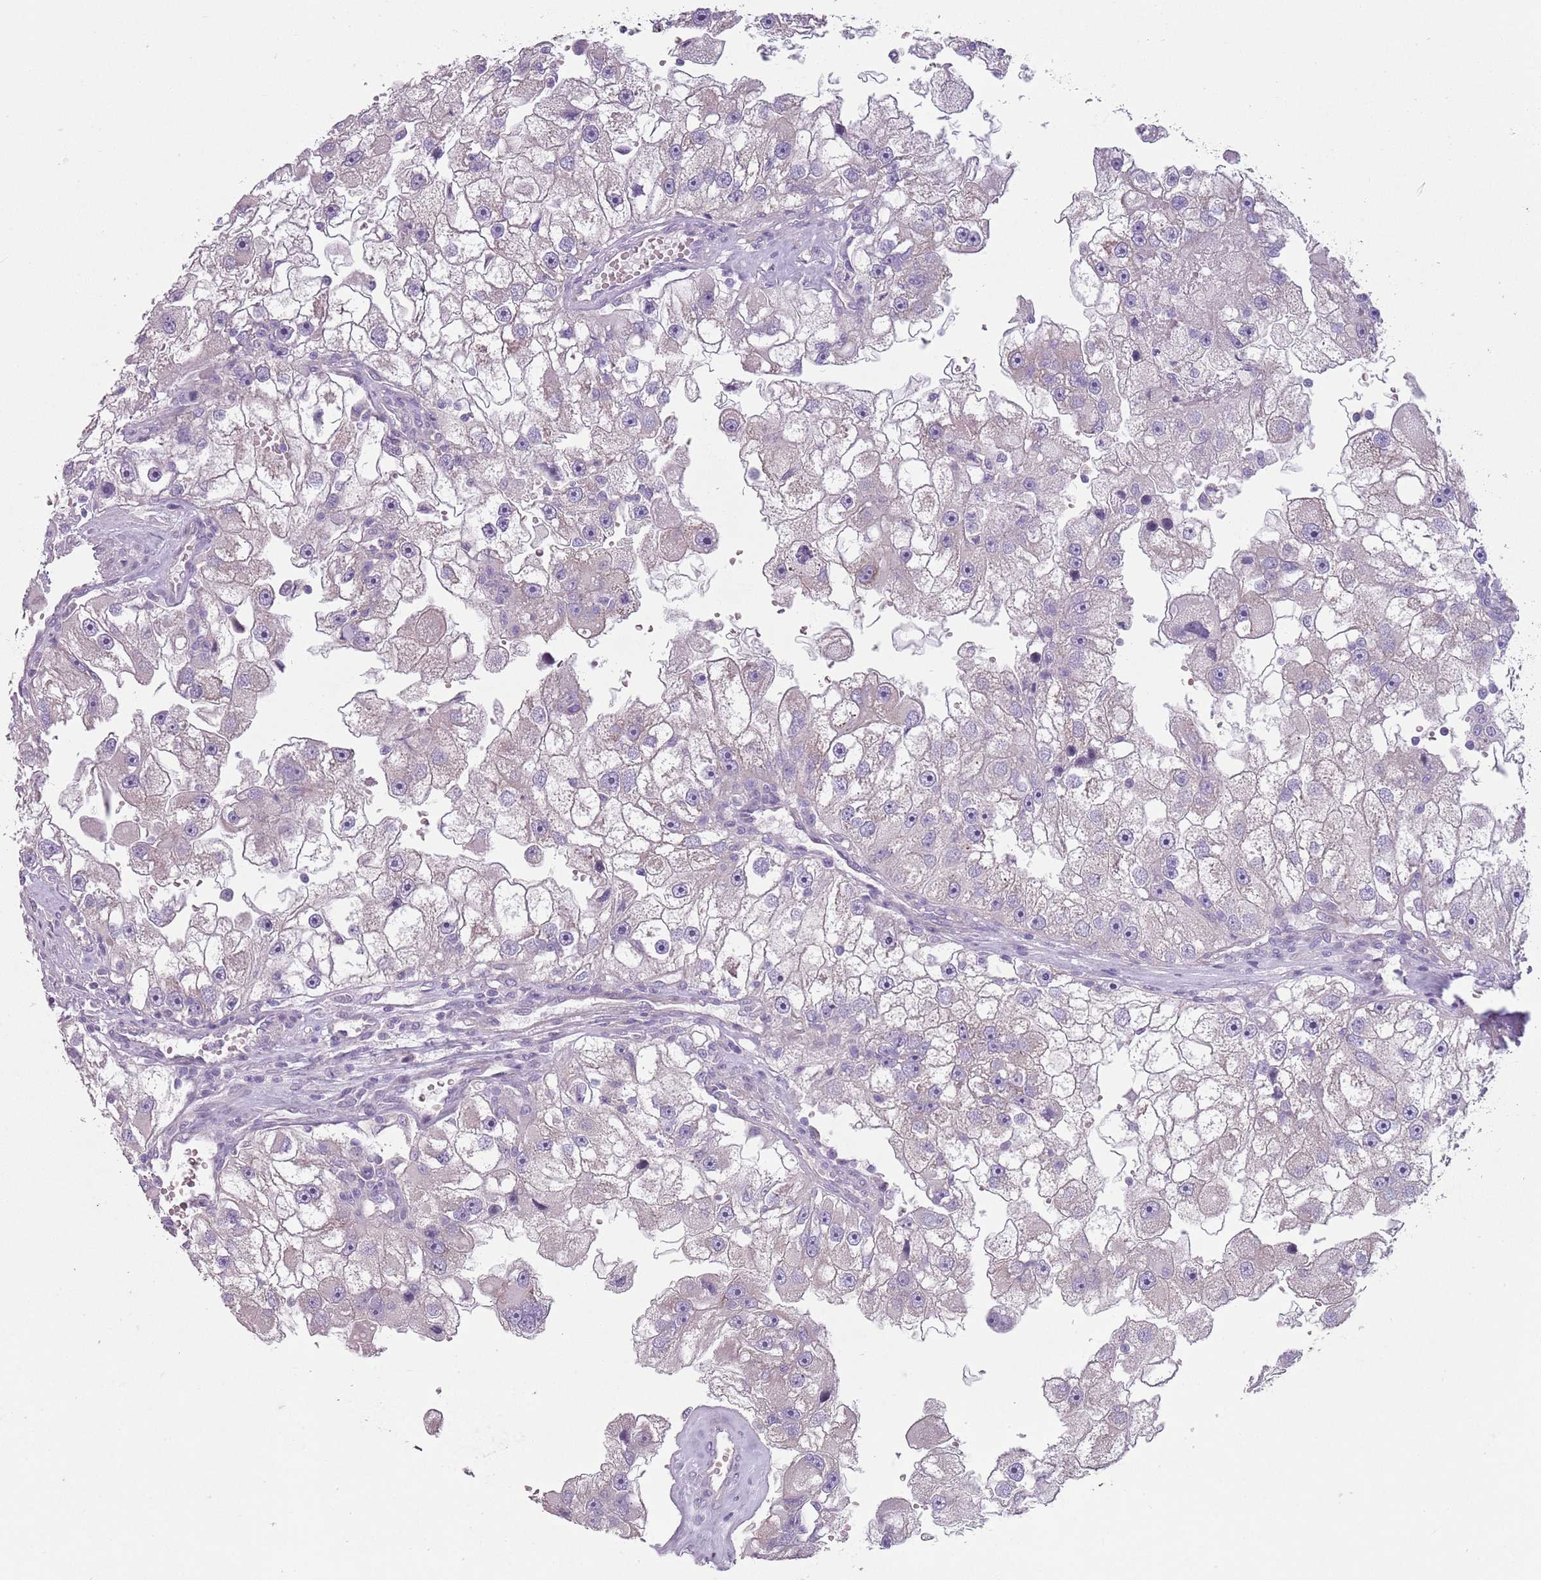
{"staining": {"intensity": "negative", "quantity": "none", "location": "none"}, "tissue": "renal cancer", "cell_type": "Tumor cells", "image_type": "cancer", "snomed": [{"axis": "morphology", "description": "Adenocarcinoma, NOS"}, {"axis": "topography", "description": "Kidney"}], "caption": "IHC histopathology image of renal cancer stained for a protein (brown), which displays no positivity in tumor cells. The staining was performed using DAB to visualize the protein expression in brown, while the nuclei were stained in blue with hematoxylin (Magnification: 20x).", "gene": "ZNF583", "patient": {"sex": "male", "age": 63}}